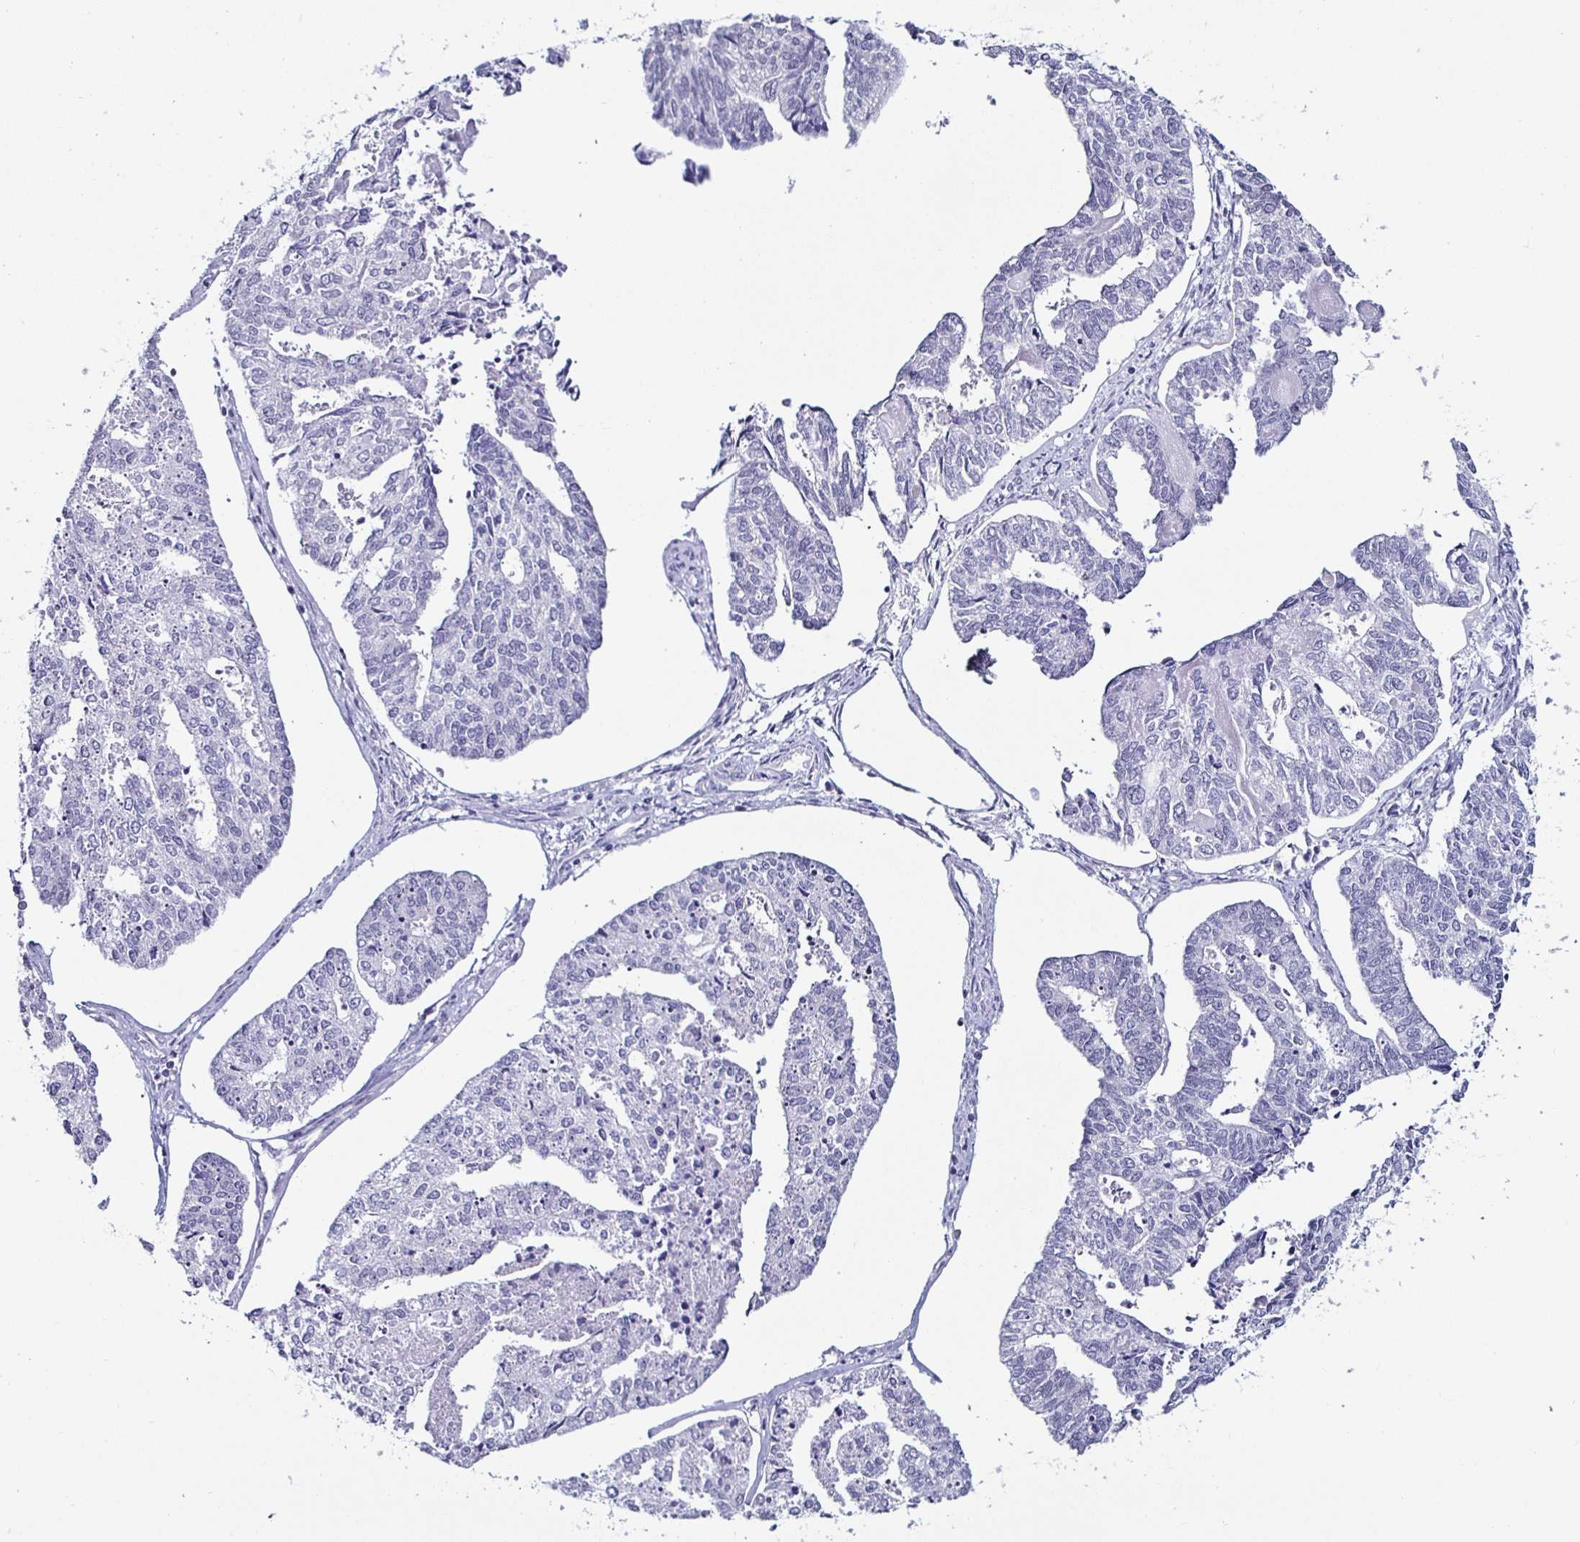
{"staining": {"intensity": "negative", "quantity": "none", "location": "none"}, "tissue": "endometrial cancer", "cell_type": "Tumor cells", "image_type": "cancer", "snomed": [{"axis": "morphology", "description": "Adenocarcinoma, NOS"}, {"axis": "topography", "description": "Endometrium"}], "caption": "This histopathology image is of endometrial cancer (adenocarcinoma) stained with immunohistochemistry (IHC) to label a protein in brown with the nuclei are counter-stained blue. There is no positivity in tumor cells.", "gene": "DDX39B", "patient": {"sex": "female", "age": 73}}